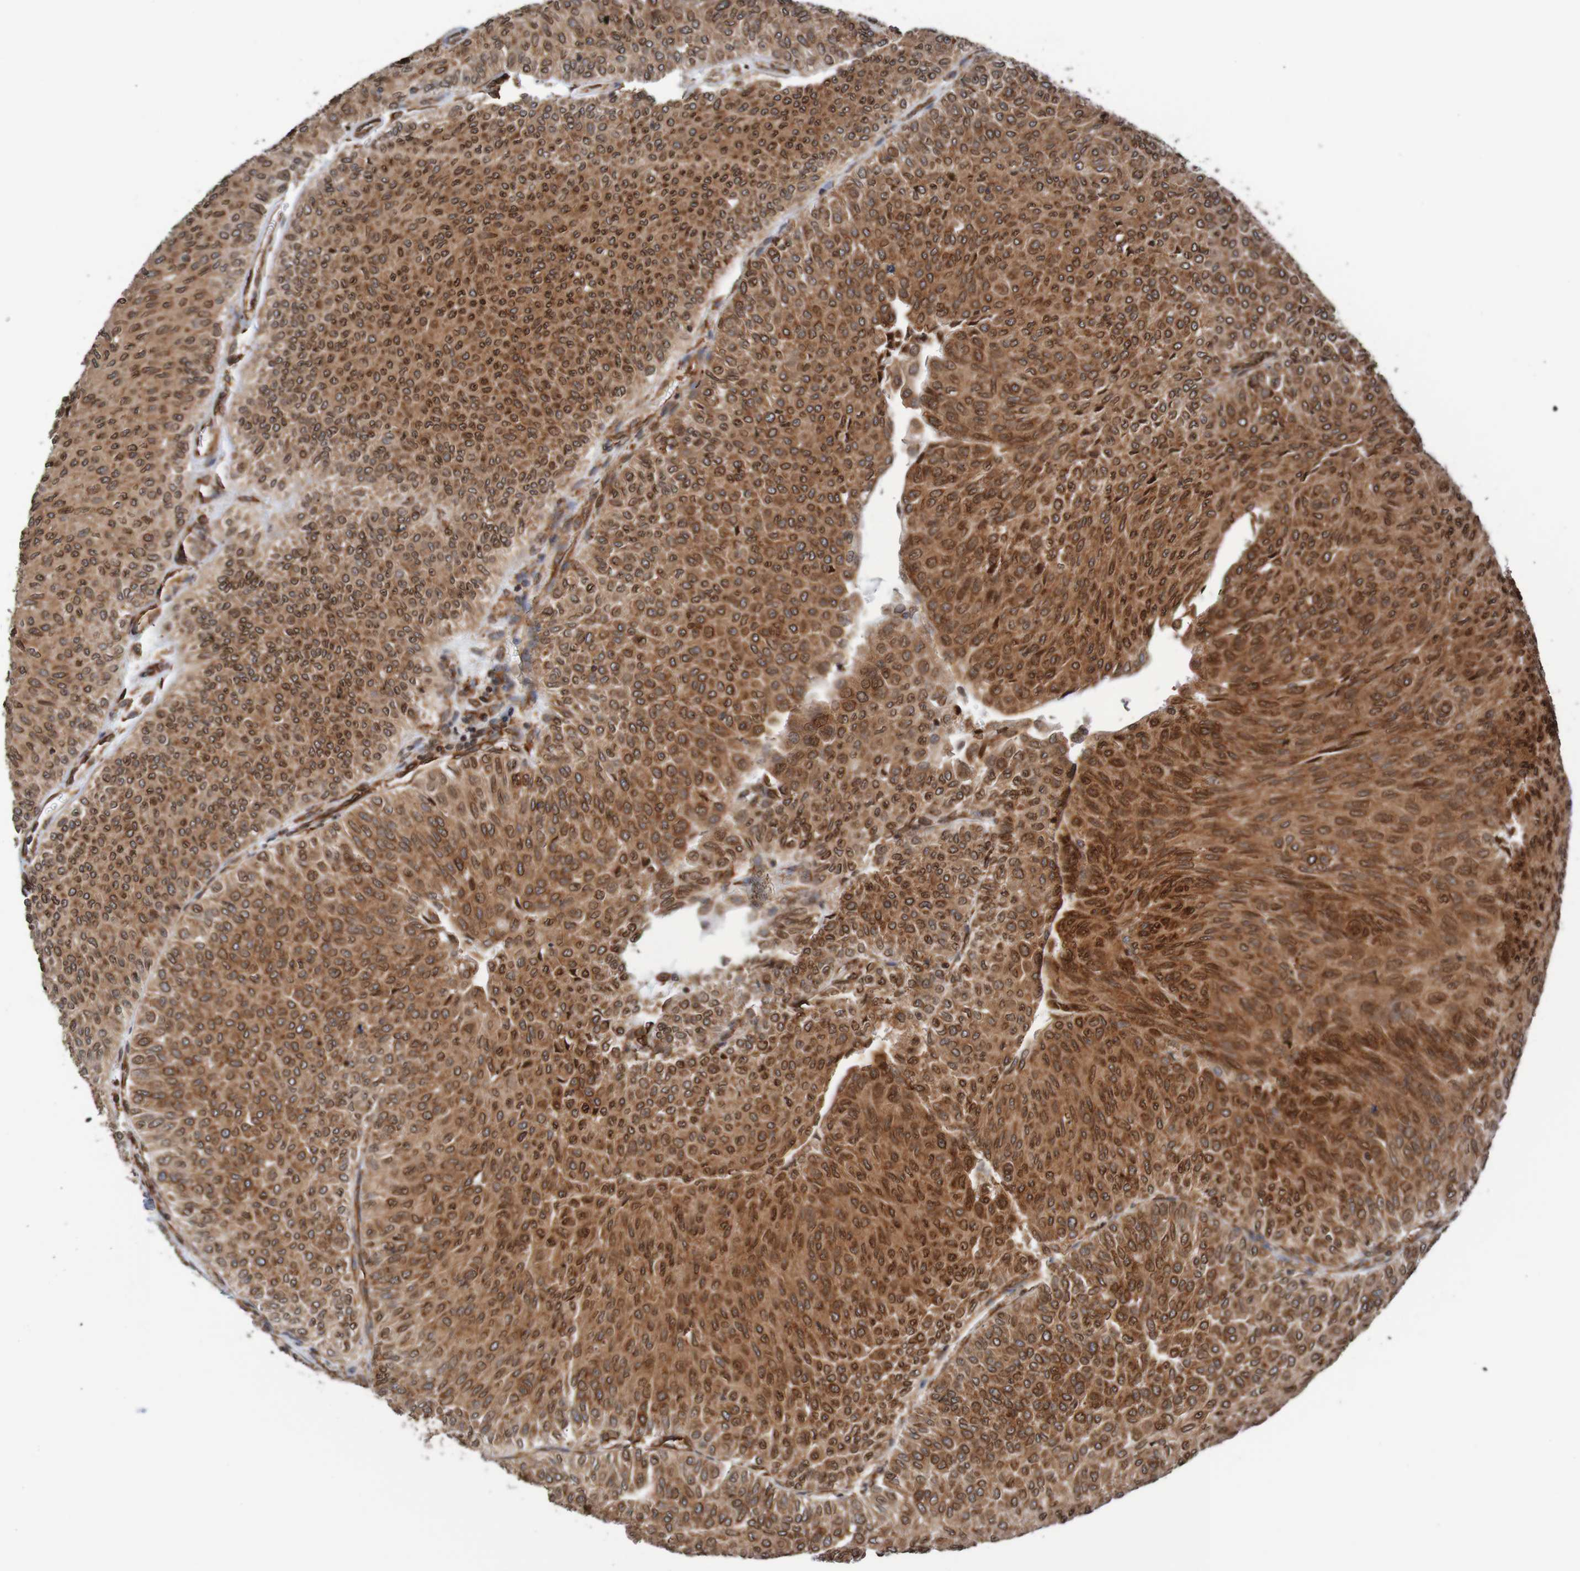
{"staining": {"intensity": "strong", "quantity": ">75%", "location": "cytoplasmic/membranous,nuclear"}, "tissue": "urothelial cancer", "cell_type": "Tumor cells", "image_type": "cancer", "snomed": [{"axis": "morphology", "description": "Urothelial carcinoma, Low grade"}, {"axis": "topography", "description": "Urinary bladder"}], "caption": "DAB (3,3'-diaminobenzidine) immunohistochemical staining of human low-grade urothelial carcinoma shows strong cytoplasmic/membranous and nuclear protein positivity in about >75% of tumor cells.", "gene": "TMEM109", "patient": {"sex": "male", "age": 78}}